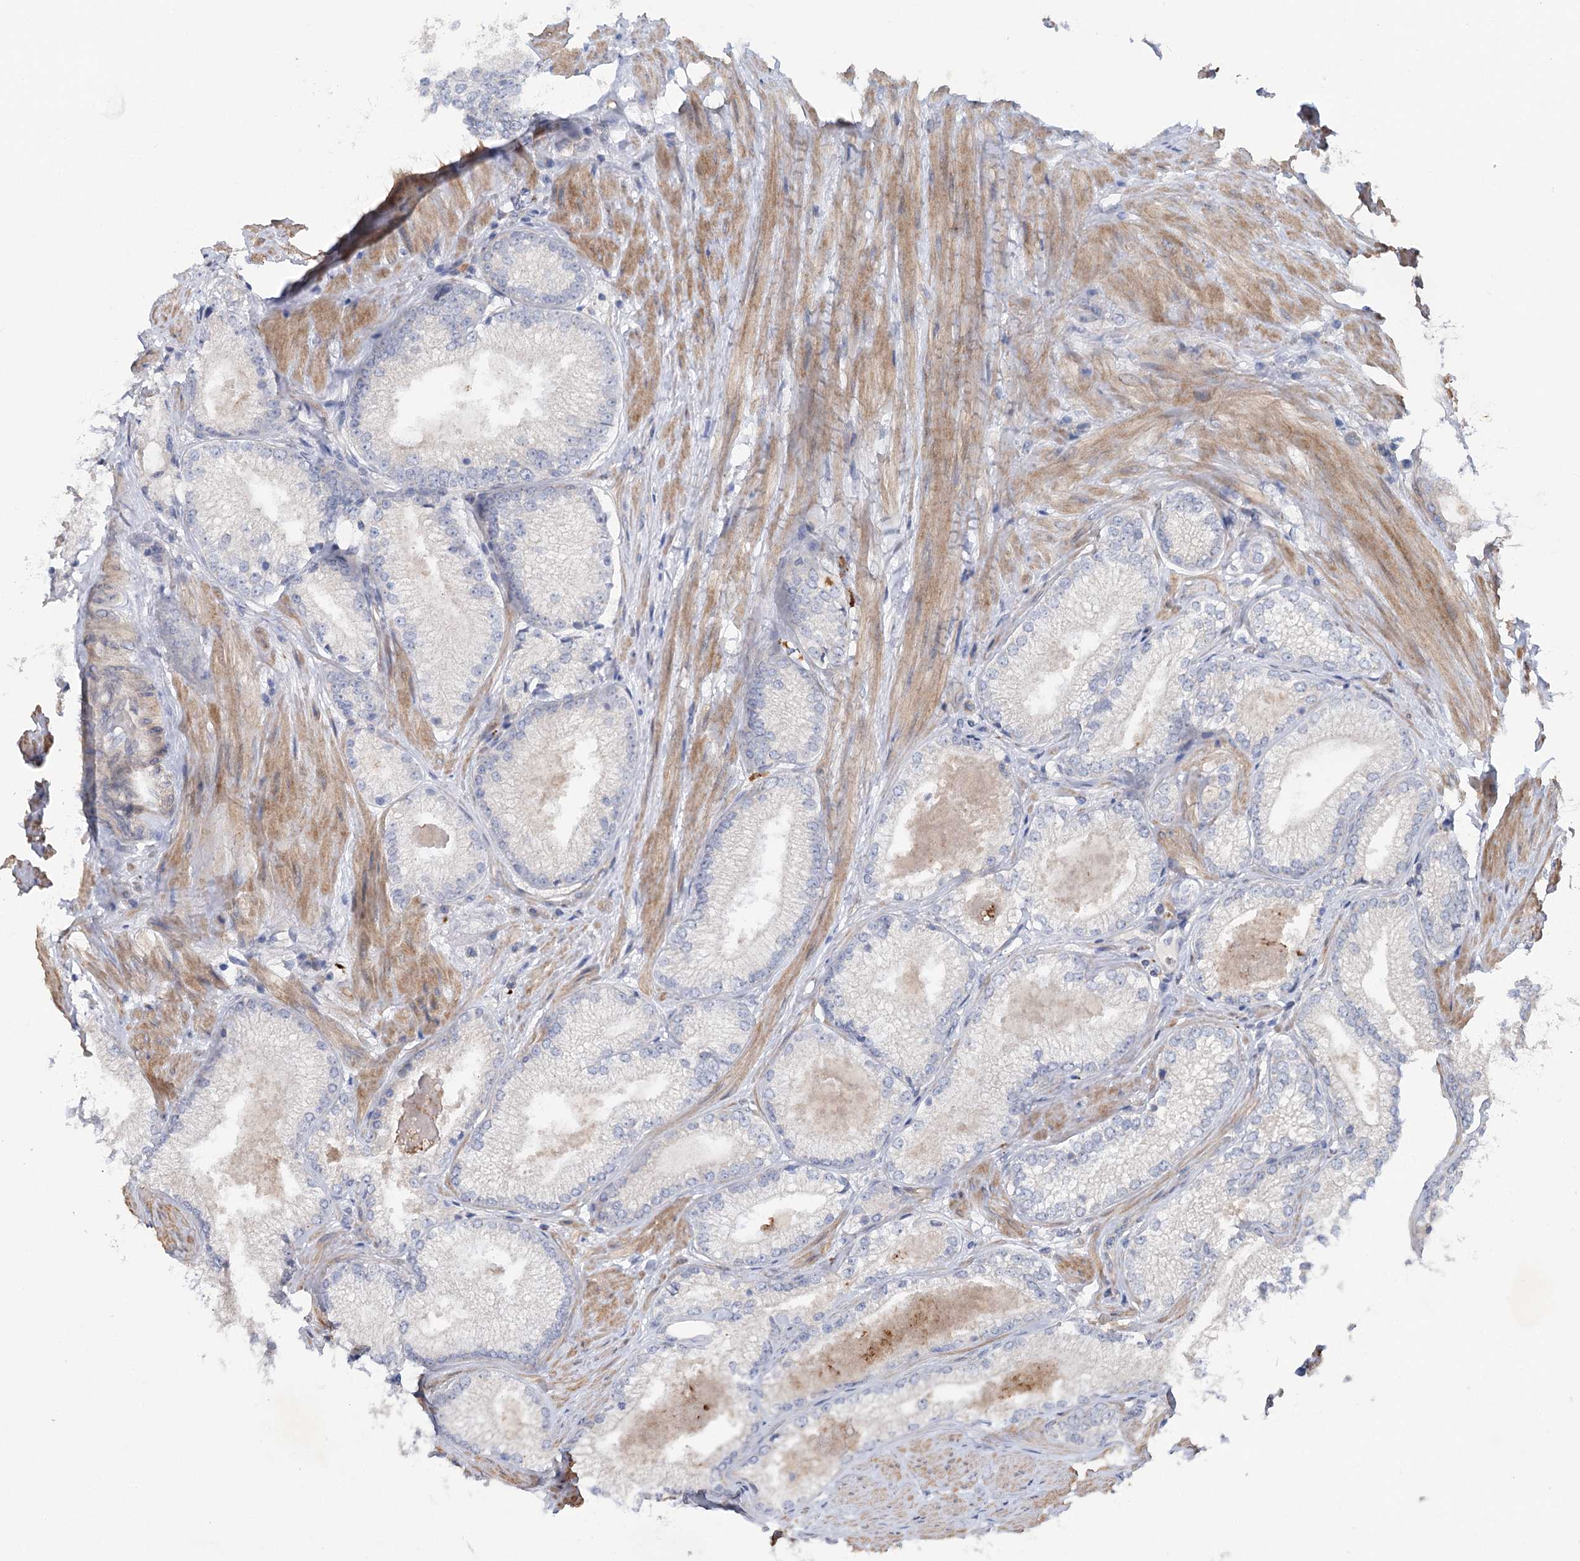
{"staining": {"intensity": "negative", "quantity": "none", "location": "none"}, "tissue": "prostate cancer", "cell_type": "Tumor cells", "image_type": "cancer", "snomed": [{"axis": "morphology", "description": "Adenocarcinoma, High grade"}, {"axis": "topography", "description": "Prostate"}], "caption": "An immunohistochemistry image of prostate adenocarcinoma (high-grade) is shown. There is no staining in tumor cells of prostate adenocarcinoma (high-grade).", "gene": "SCN11A", "patient": {"sex": "male", "age": 66}}